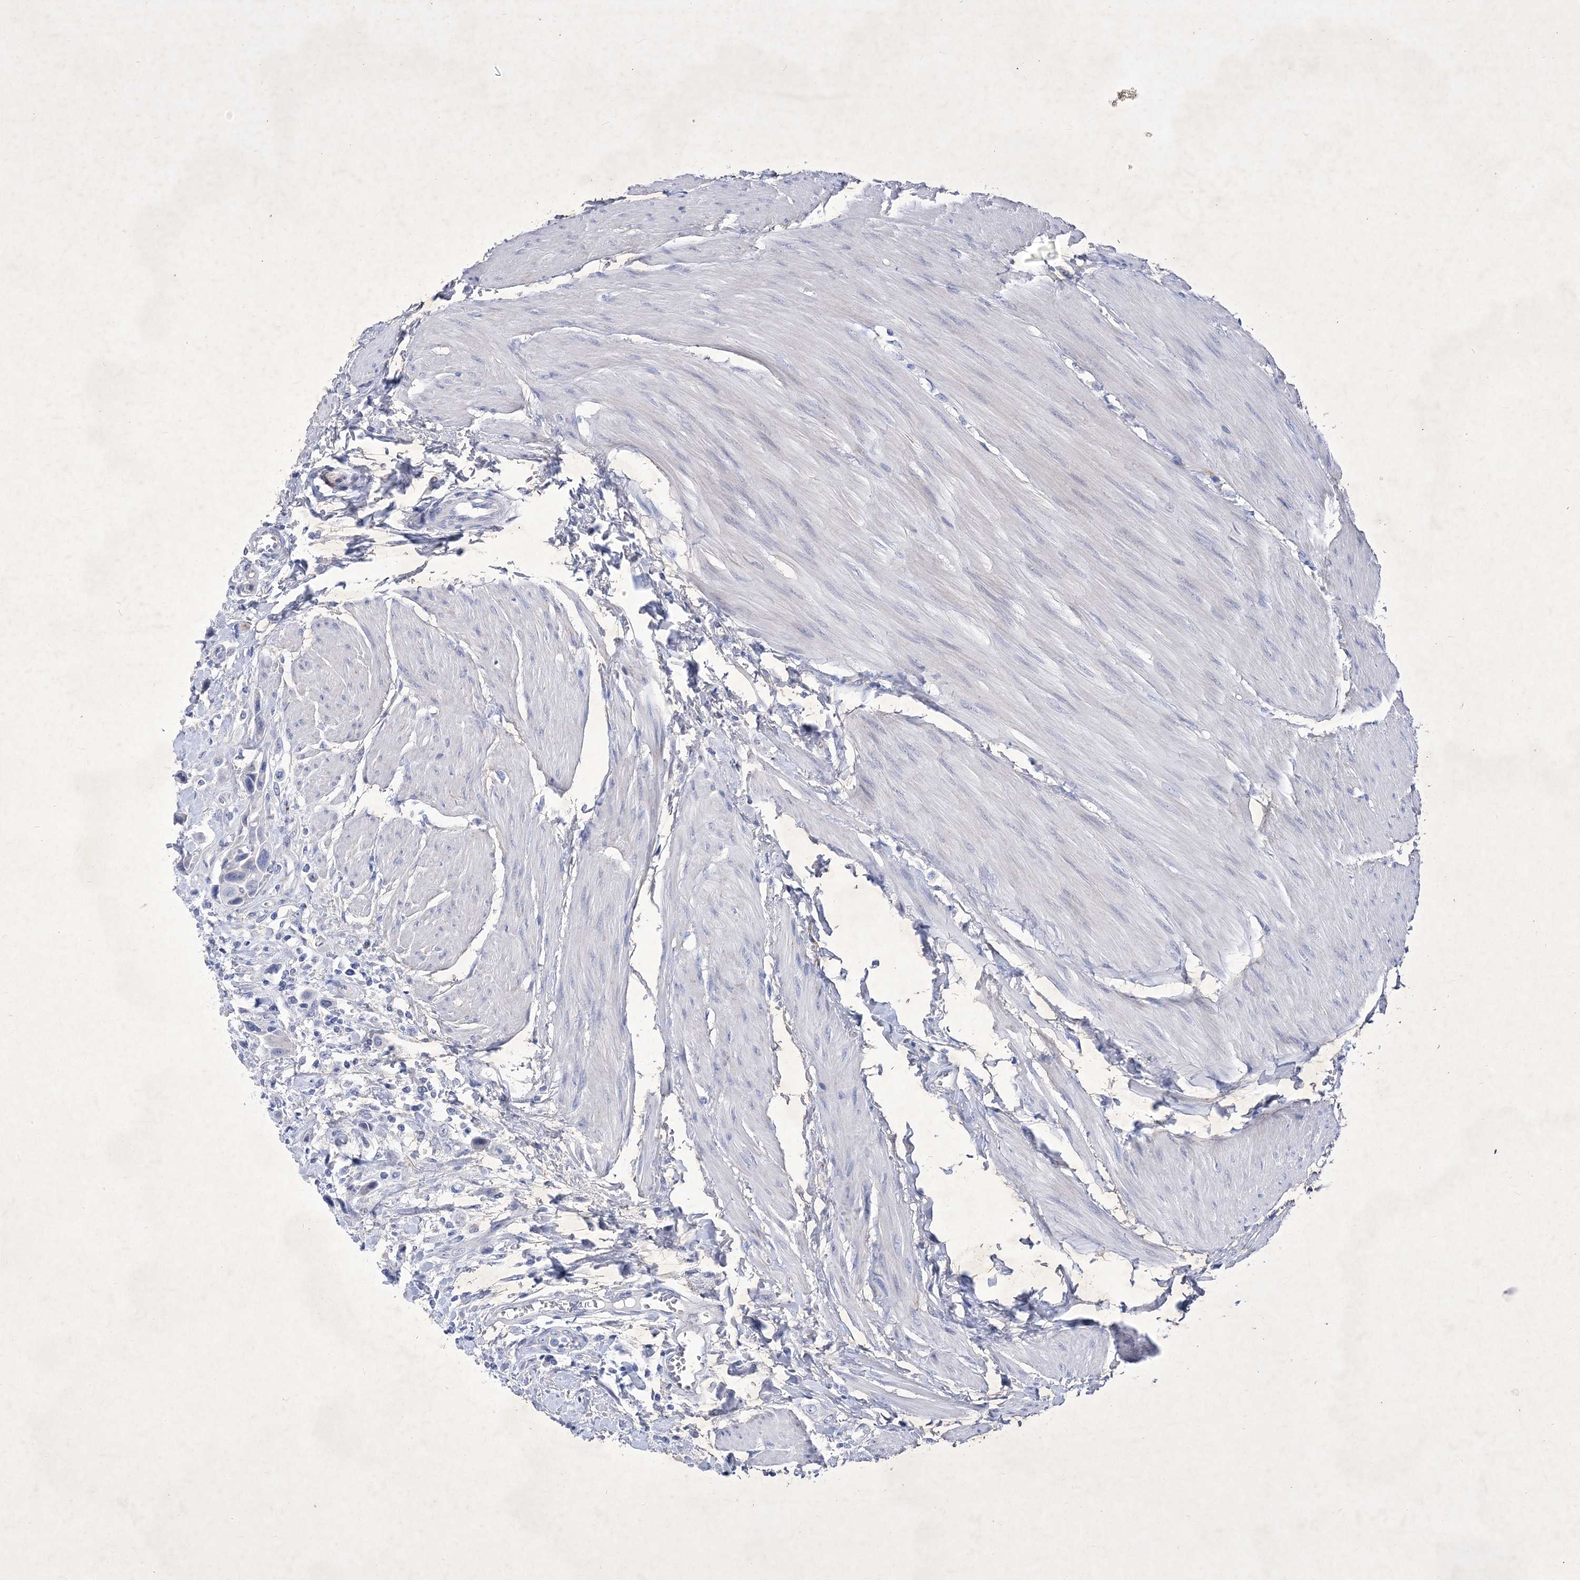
{"staining": {"intensity": "negative", "quantity": "none", "location": "none"}, "tissue": "urothelial cancer", "cell_type": "Tumor cells", "image_type": "cancer", "snomed": [{"axis": "morphology", "description": "Urothelial carcinoma, High grade"}, {"axis": "topography", "description": "Urinary bladder"}], "caption": "Protein analysis of urothelial cancer reveals no significant positivity in tumor cells.", "gene": "GPN1", "patient": {"sex": "male", "age": 50}}